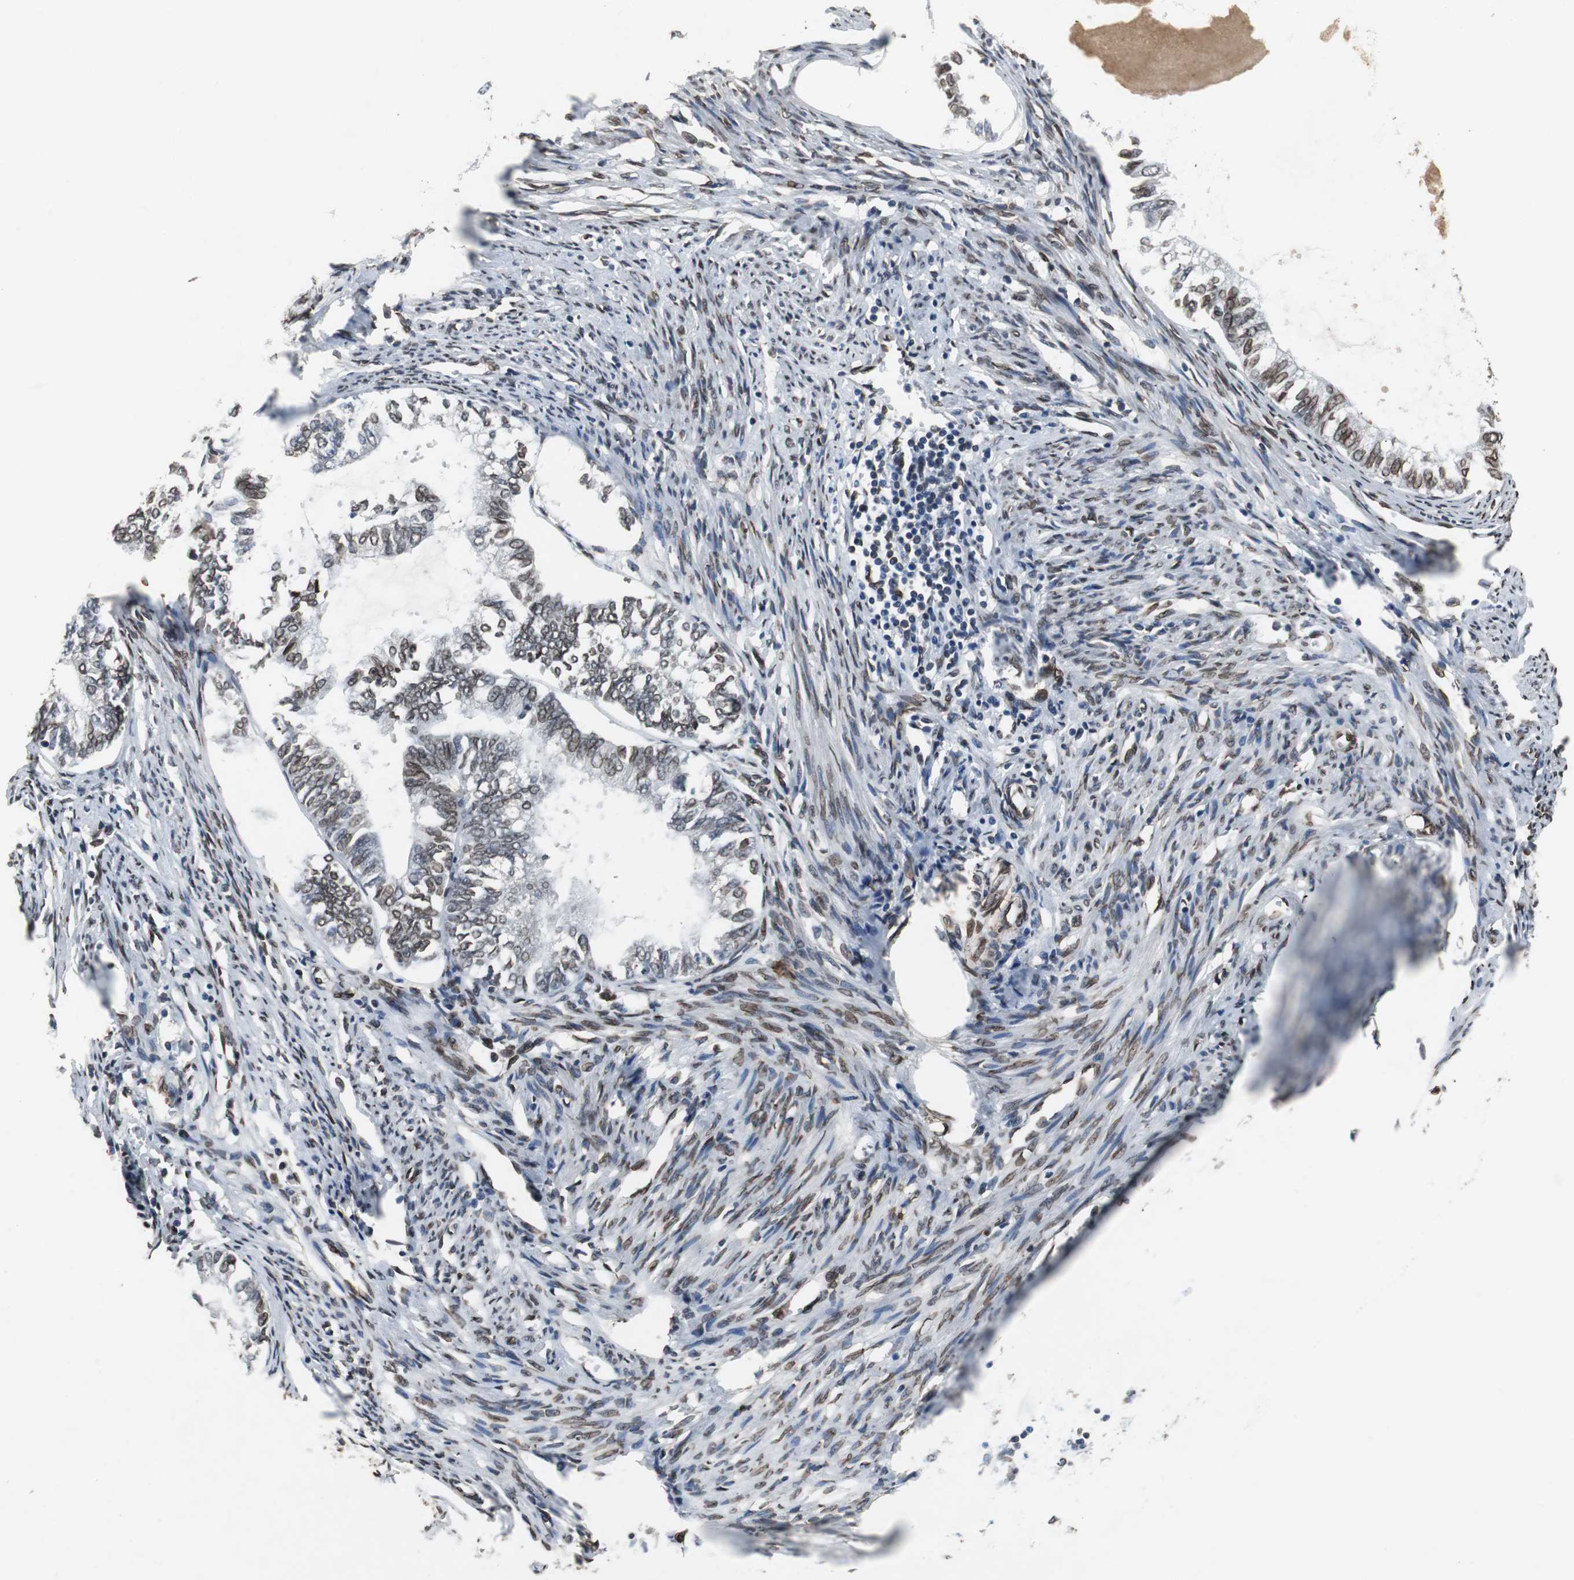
{"staining": {"intensity": "strong", "quantity": ">75%", "location": "cytoplasmic/membranous,nuclear"}, "tissue": "endometrial cancer", "cell_type": "Tumor cells", "image_type": "cancer", "snomed": [{"axis": "morphology", "description": "Adenocarcinoma, NOS"}, {"axis": "topography", "description": "Endometrium"}], "caption": "Protein staining of endometrial cancer (adenocarcinoma) tissue exhibits strong cytoplasmic/membranous and nuclear expression in about >75% of tumor cells. The staining is performed using DAB (3,3'-diaminobenzidine) brown chromogen to label protein expression. The nuclei are counter-stained blue using hematoxylin.", "gene": "LMNA", "patient": {"sex": "female", "age": 86}}